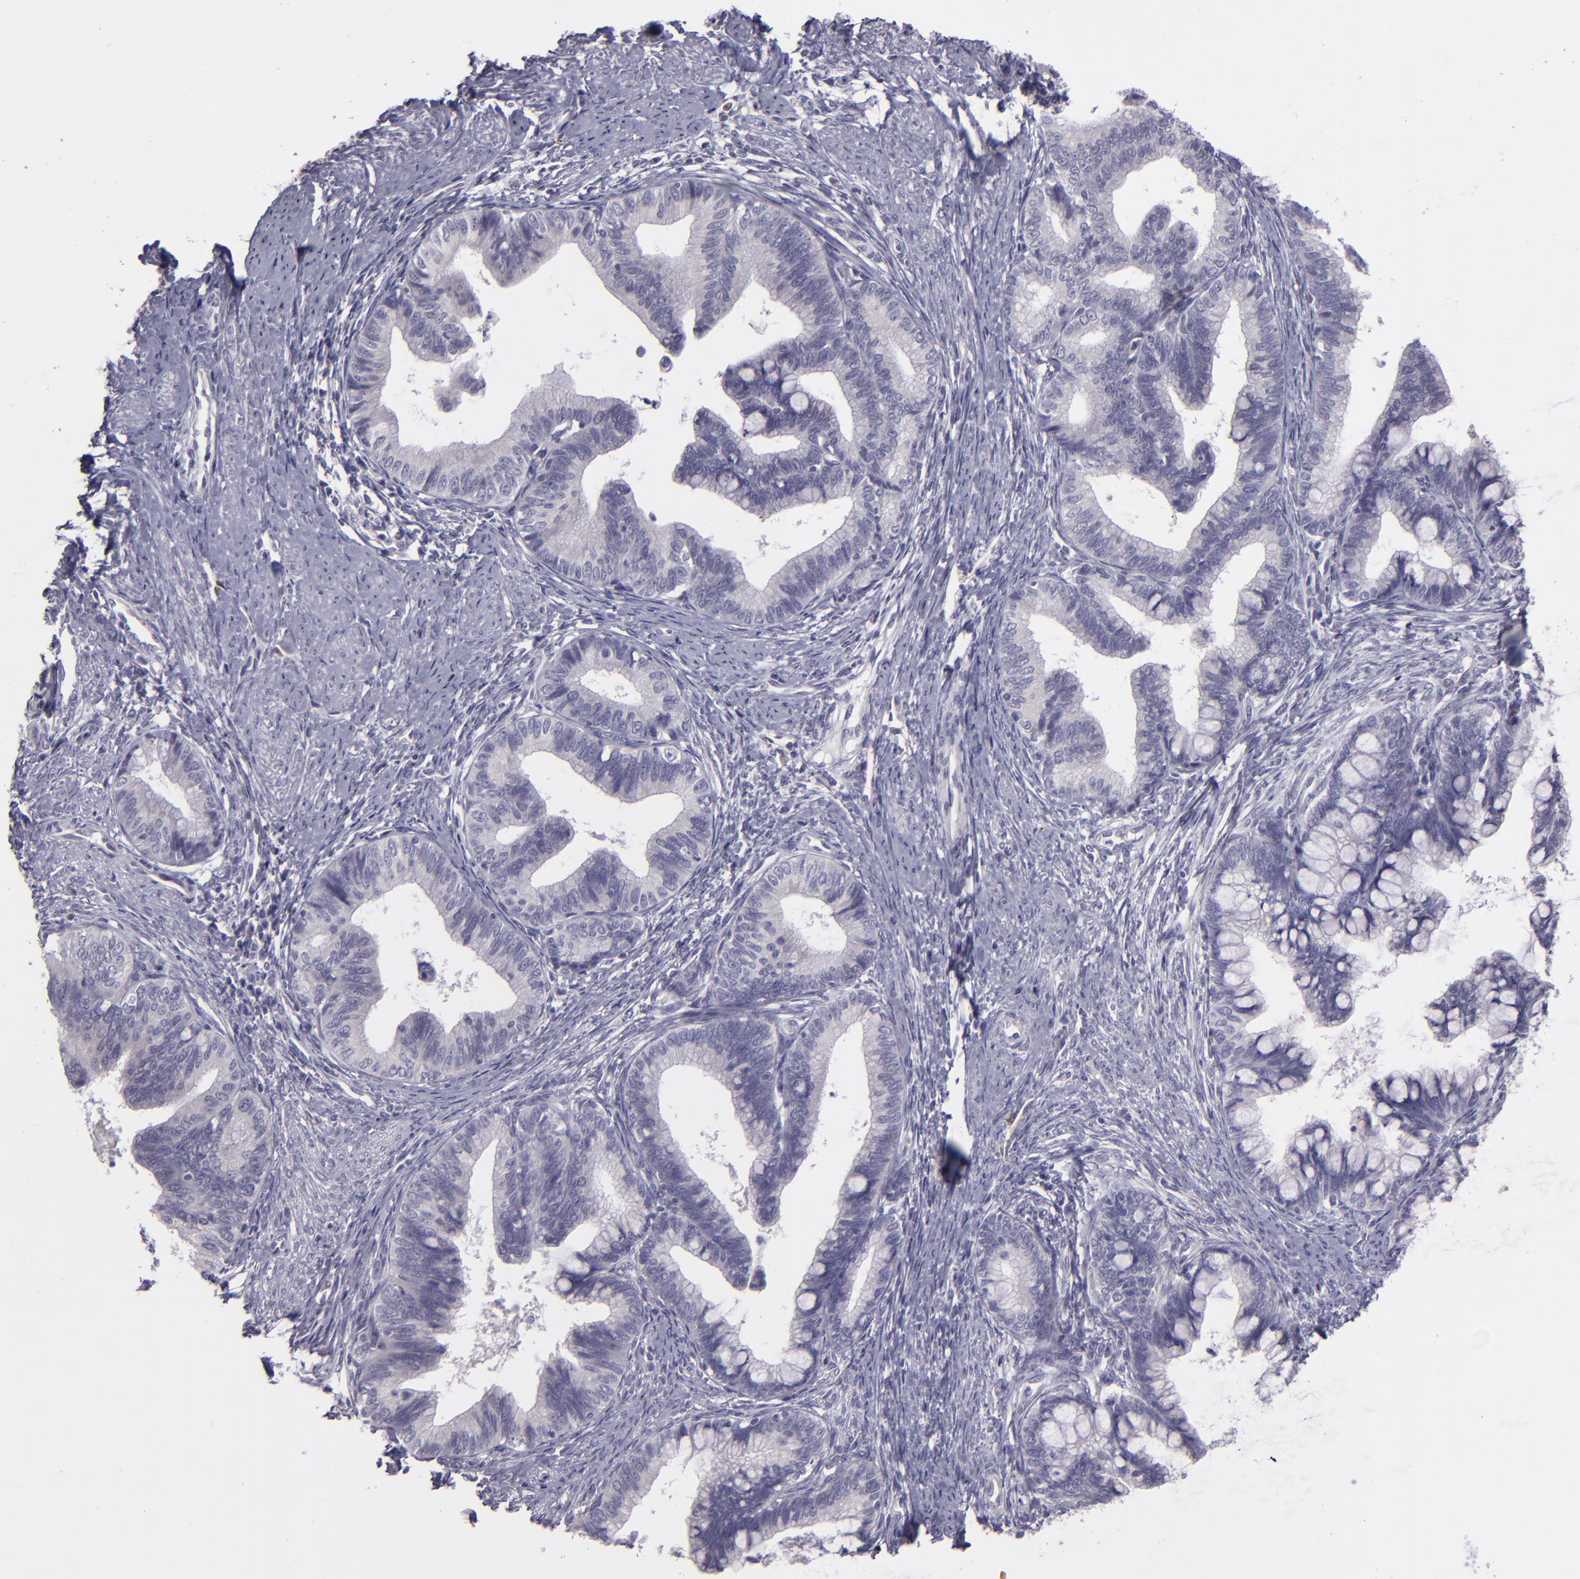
{"staining": {"intensity": "negative", "quantity": "none", "location": "none"}, "tissue": "cervical cancer", "cell_type": "Tumor cells", "image_type": "cancer", "snomed": [{"axis": "morphology", "description": "Adenocarcinoma, NOS"}, {"axis": "topography", "description": "Cervix"}], "caption": "DAB immunohistochemical staining of cervical adenocarcinoma demonstrates no significant expression in tumor cells. Brightfield microscopy of IHC stained with DAB (brown) and hematoxylin (blue), captured at high magnification.", "gene": "SNCB", "patient": {"sex": "female", "age": 36}}